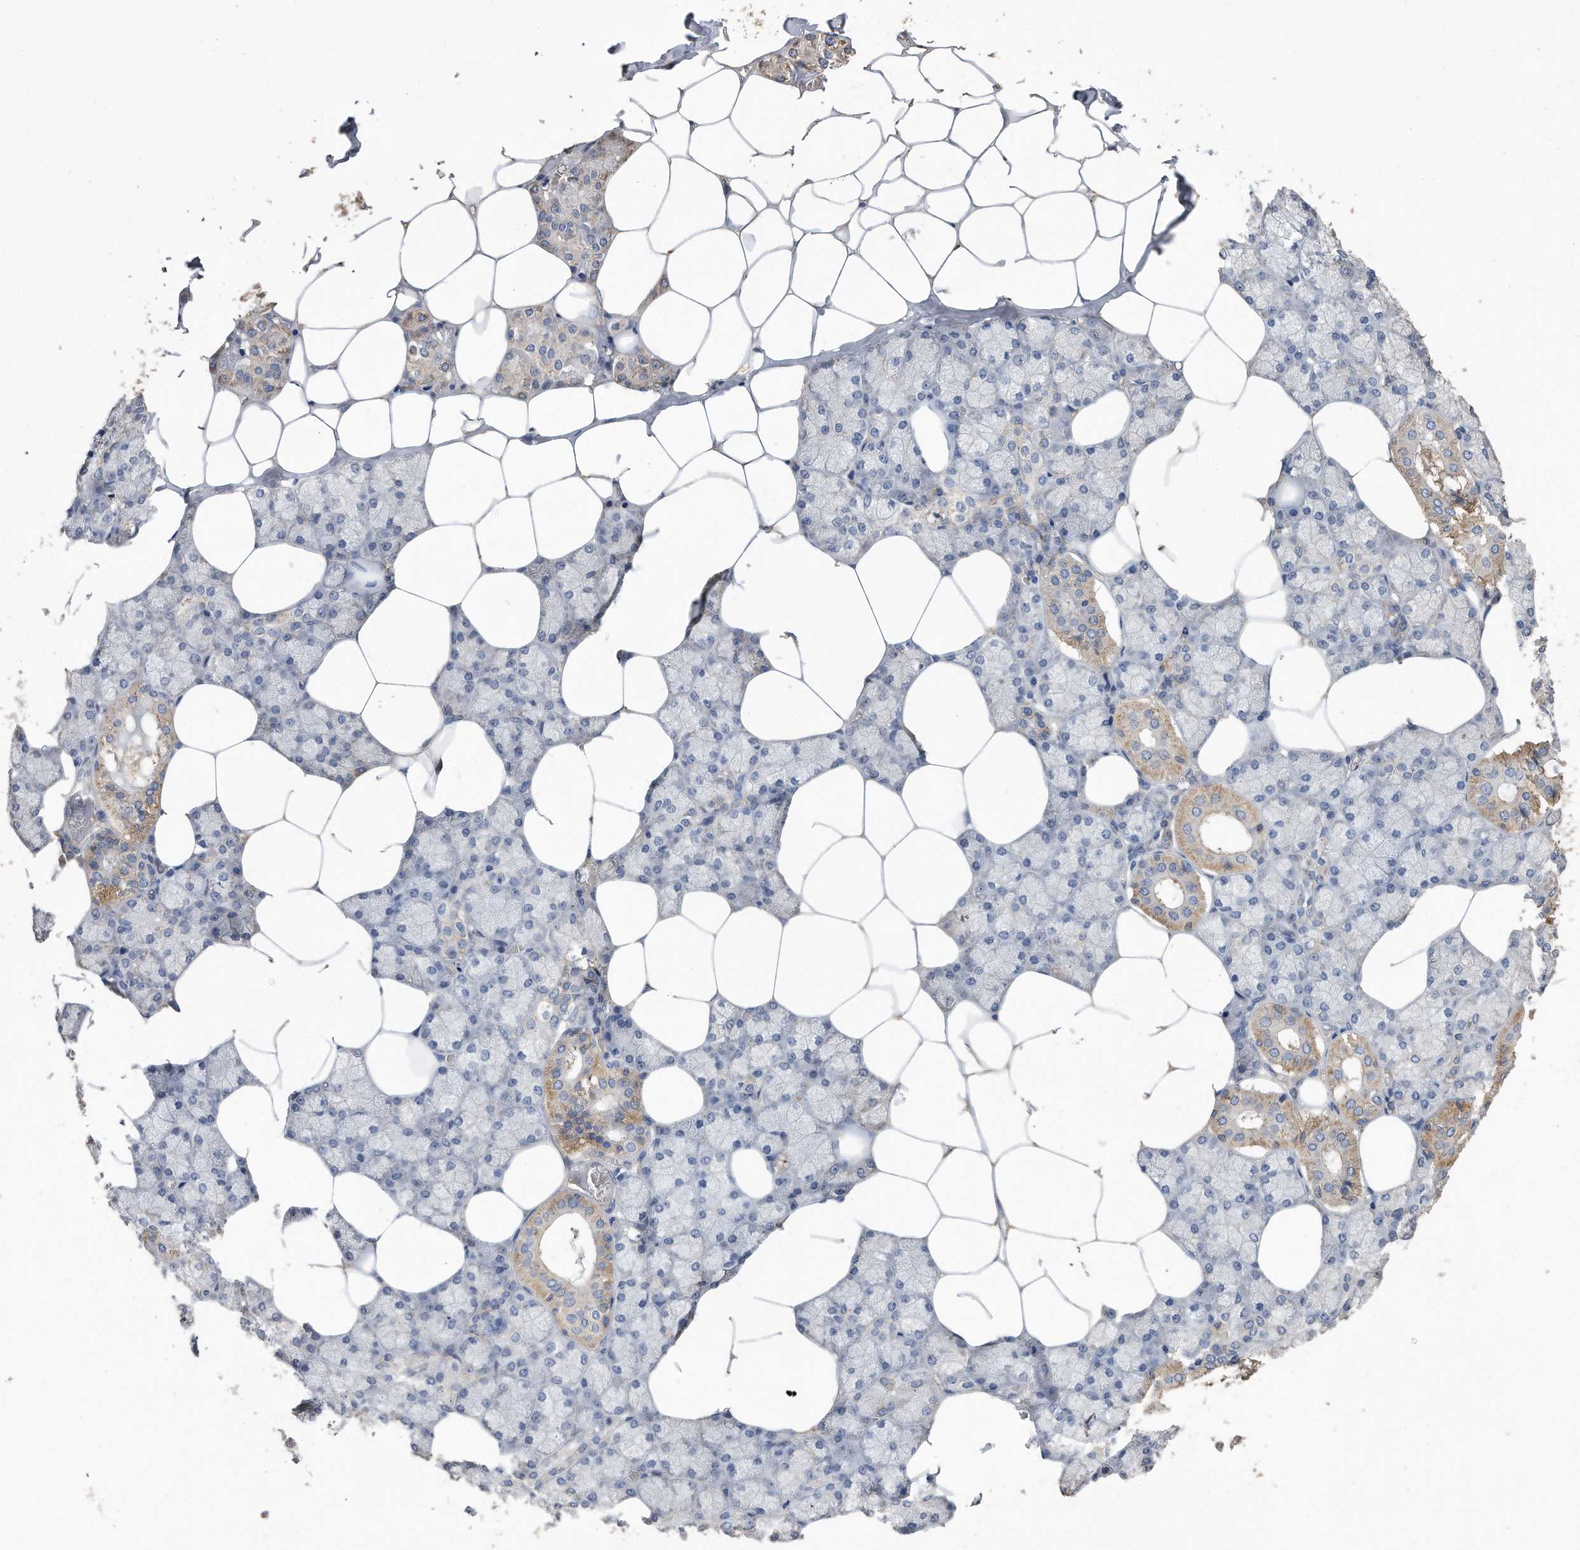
{"staining": {"intensity": "moderate", "quantity": "<25%", "location": "cytoplasmic/membranous"}, "tissue": "salivary gland", "cell_type": "Glandular cells", "image_type": "normal", "snomed": [{"axis": "morphology", "description": "Normal tissue, NOS"}, {"axis": "topography", "description": "Salivary gland"}], "caption": "Salivary gland was stained to show a protein in brown. There is low levels of moderate cytoplasmic/membranous staining in about <25% of glandular cells. The protein is shown in brown color, while the nuclei are stained blue.", "gene": "CDCP1", "patient": {"sex": "male", "age": 62}}